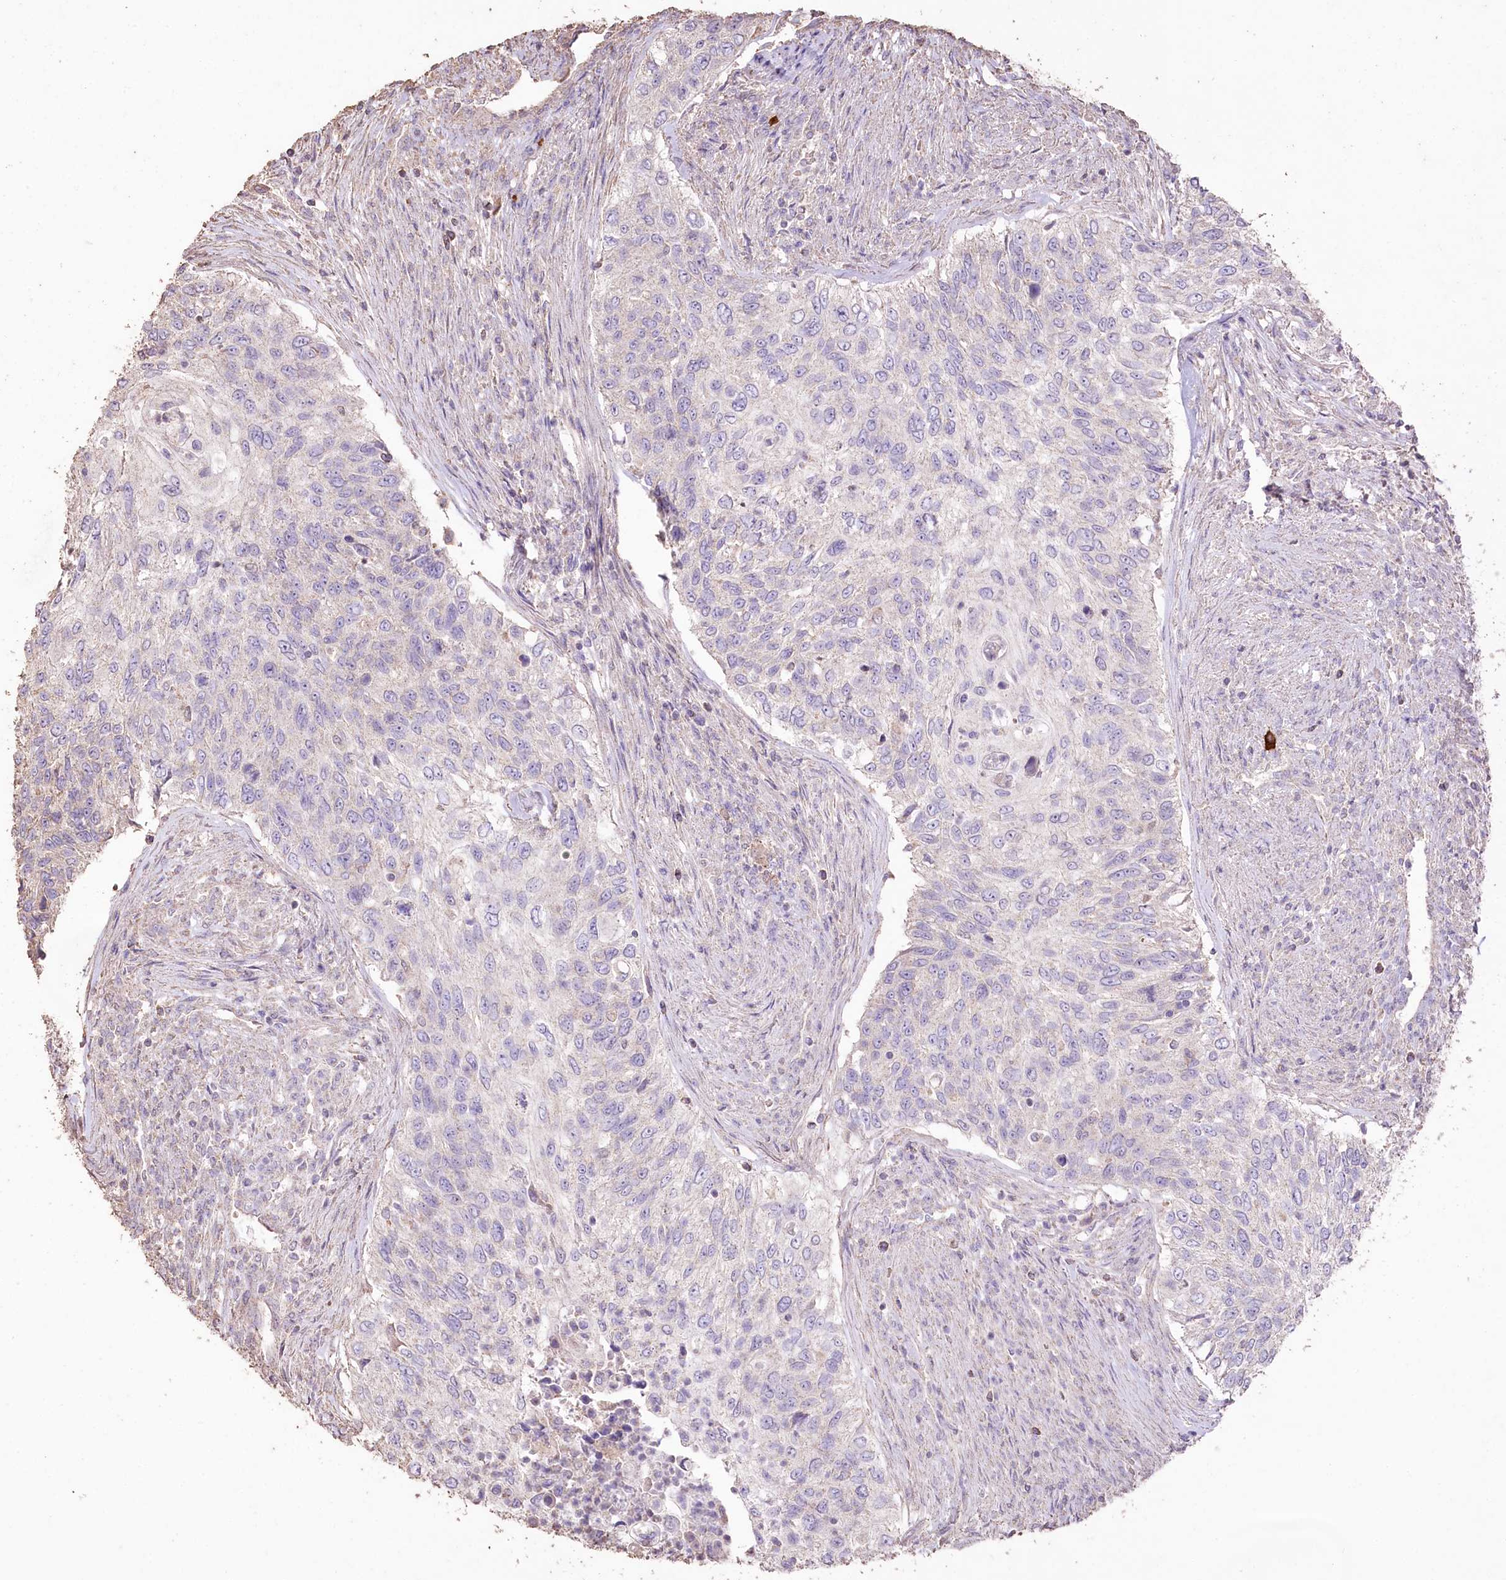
{"staining": {"intensity": "negative", "quantity": "none", "location": "none"}, "tissue": "urothelial cancer", "cell_type": "Tumor cells", "image_type": "cancer", "snomed": [{"axis": "morphology", "description": "Urothelial carcinoma, High grade"}, {"axis": "topography", "description": "Urinary bladder"}], "caption": "An image of urothelial carcinoma (high-grade) stained for a protein demonstrates no brown staining in tumor cells.", "gene": "IREB2", "patient": {"sex": "female", "age": 60}}